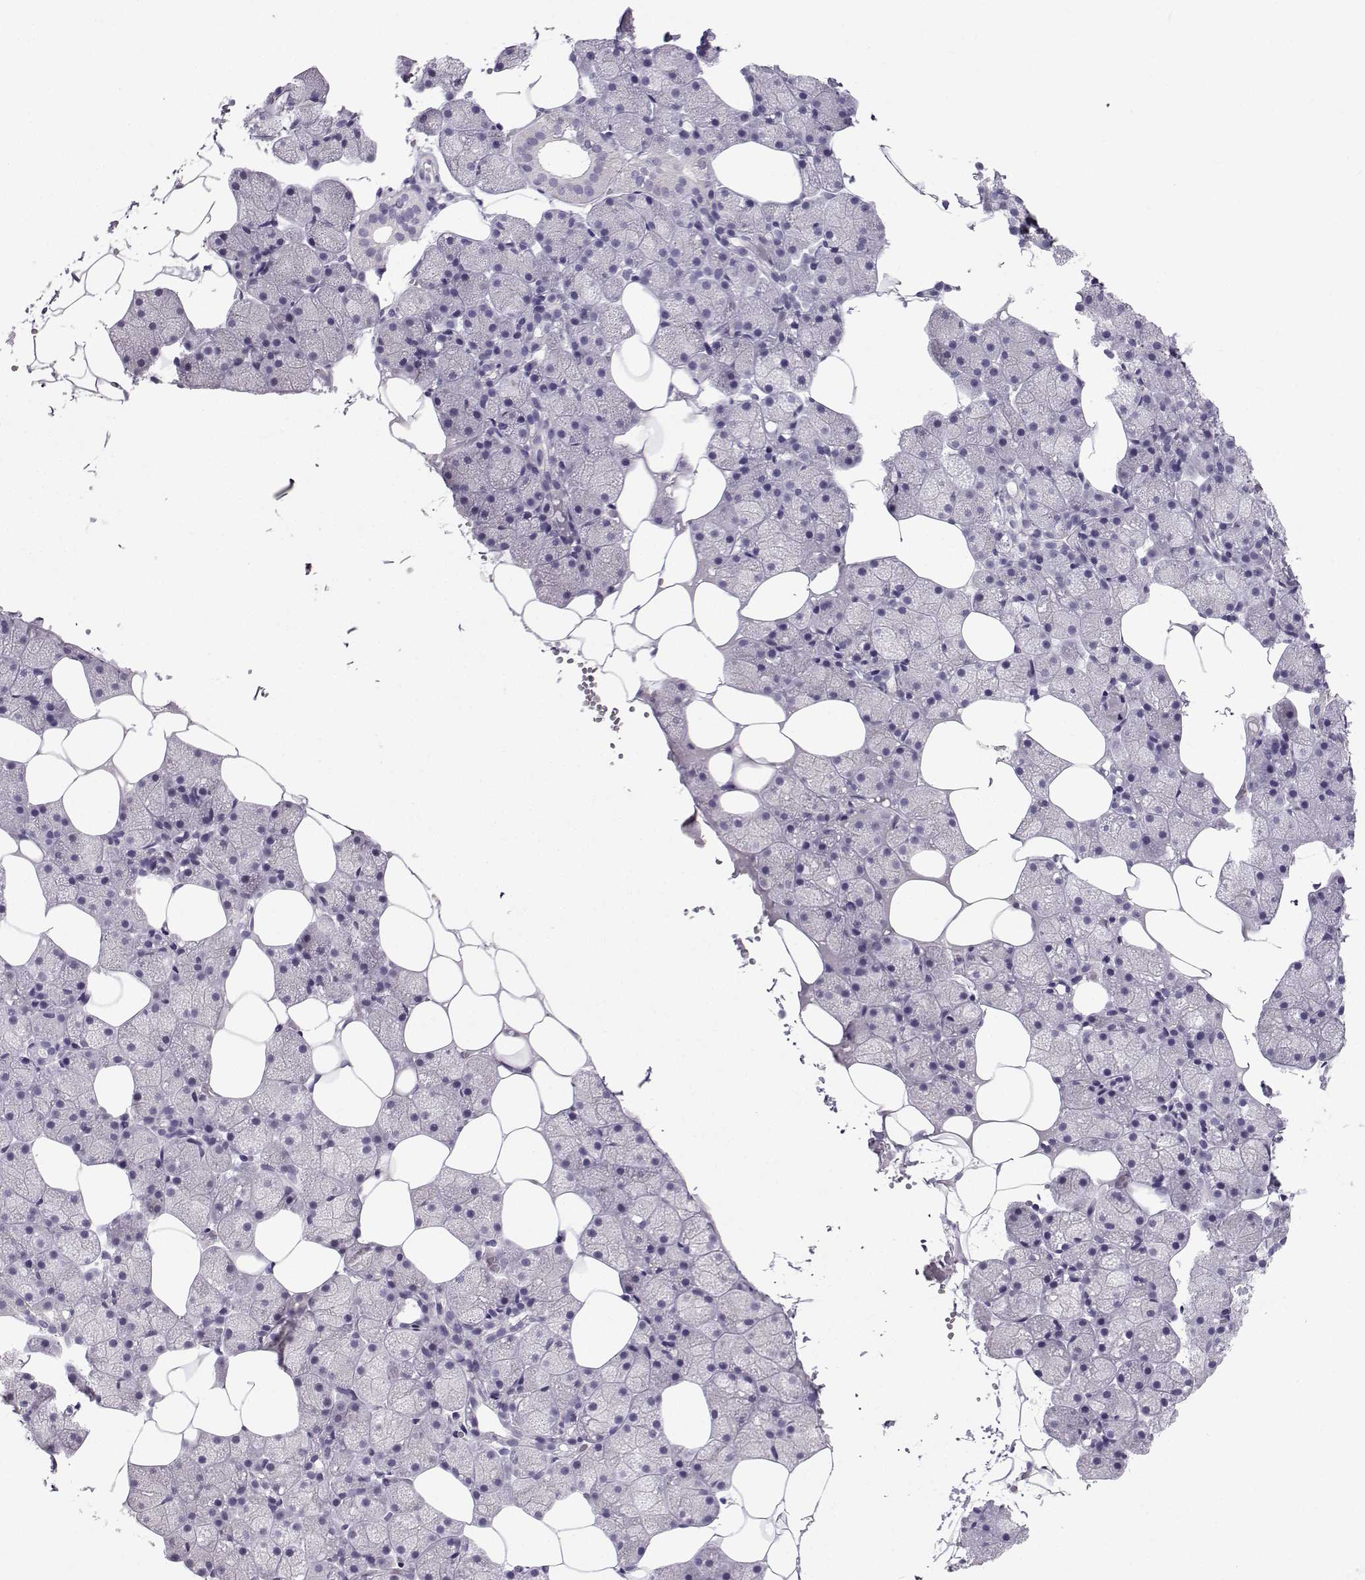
{"staining": {"intensity": "negative", "quantity": "none", "location": "none"}, "tissue": "salivary gland", "cell_type": "Glandular cells", "image_type": "normal", "snomed": [{"axis": "morphology", "description": "Normal tissue, NOS"}, {"axis": "topography", "description": "Salivary gland"}], "caption": "Immunohistochemistry micrograph of benign salivary gland stained for a protein (brown), which shows no expression in glandular cells.", "gene": "ZBTB8B", "patient": {"sex": "male", "age": 38}}